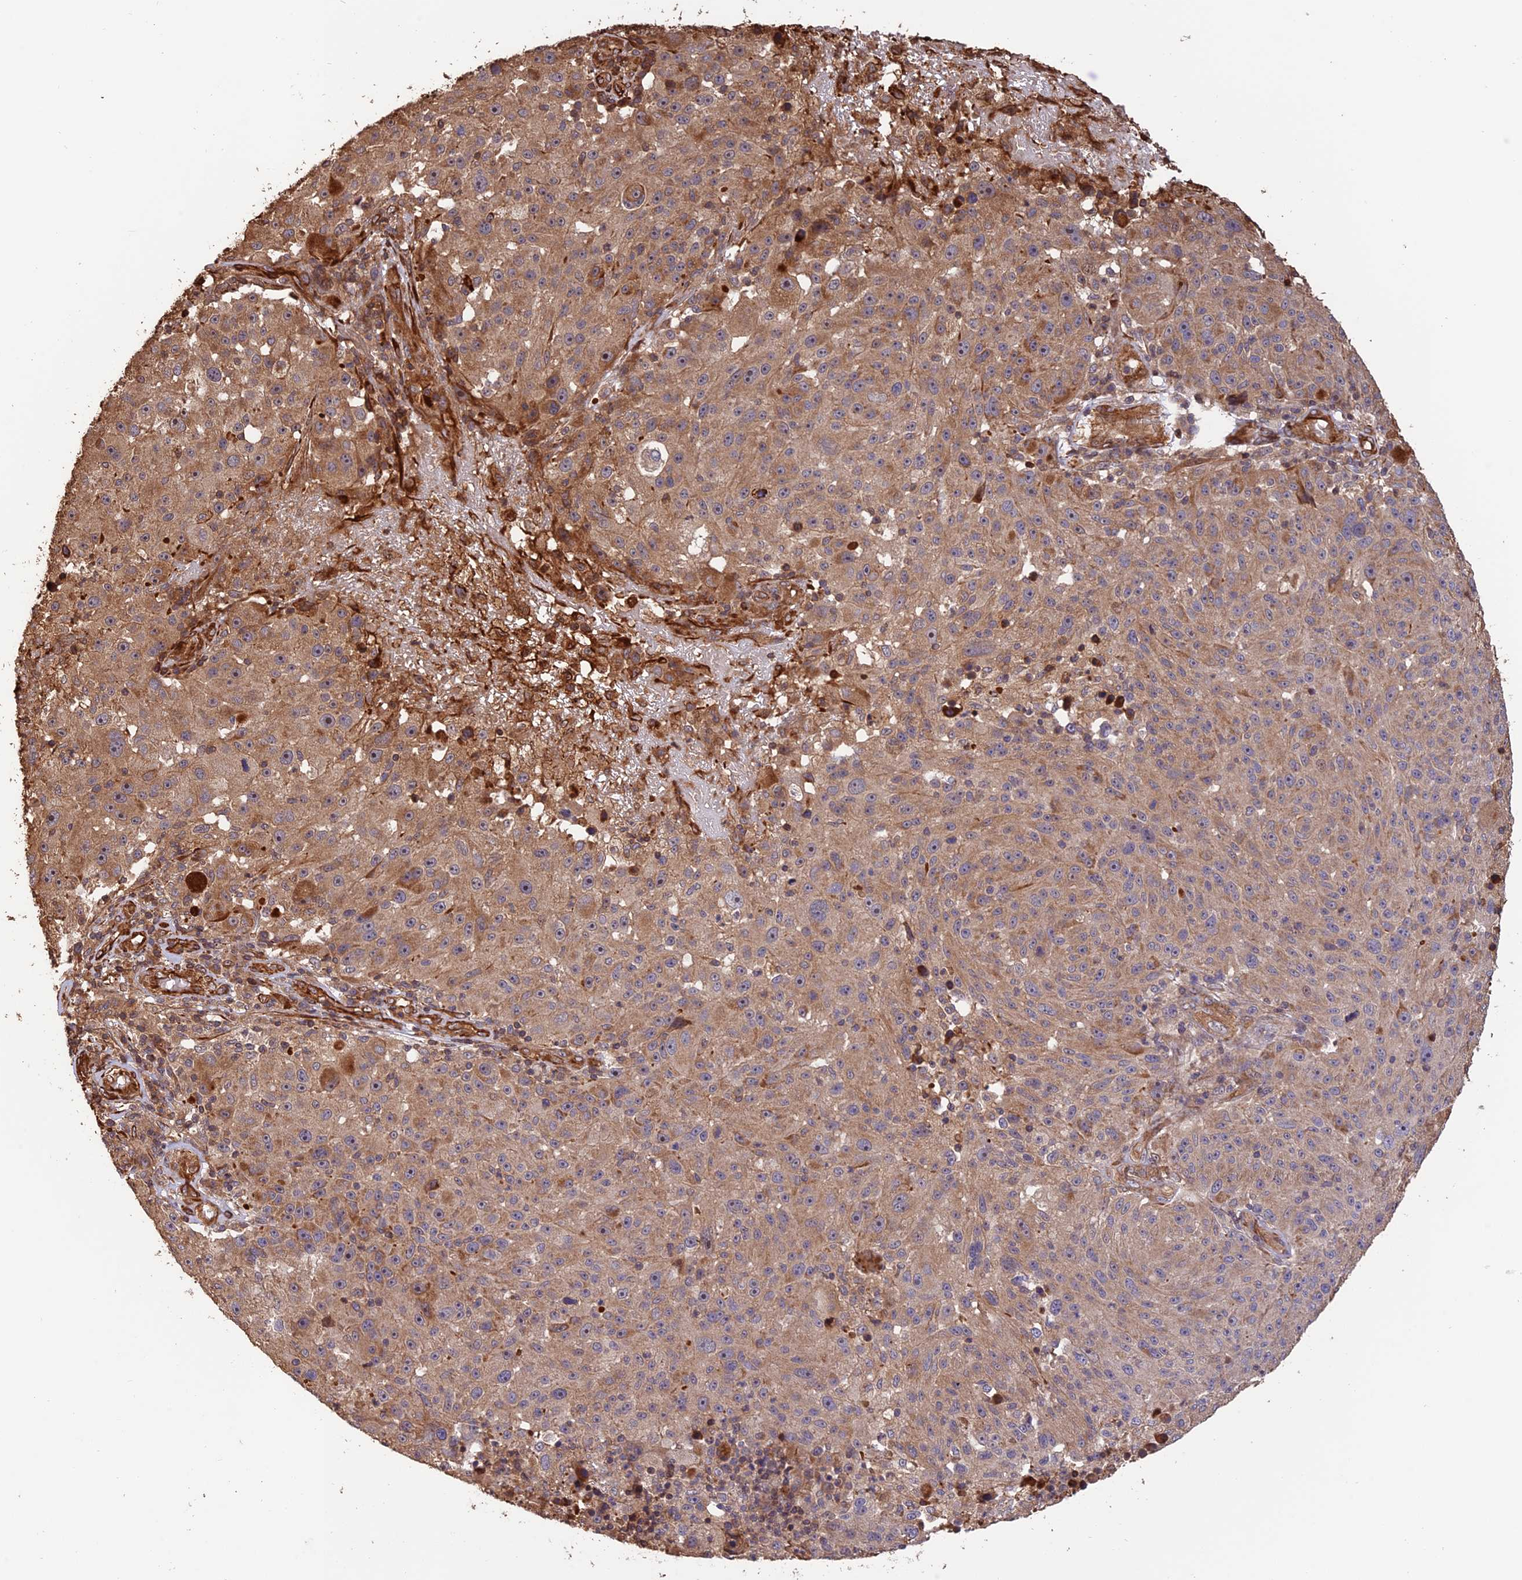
{"staining": {"intensity": "moderate", "quantity": ">75%", "location": "cytoplasmic/membranous"}, "tissue": "melanoma", "cell_type": "Tumor cells", "image_type": "cancer", "snomed": [{"axis": "morphology", "description": "Malignant melanoma, NOS"}, {"axis": "topography", "description": "Skin"}], "caption": "Human melanoma stained with a protein marker shows moderate staining in tumor cells.", "gene": "CREBL2", "patient": {"sex": "male", "age": 53}}